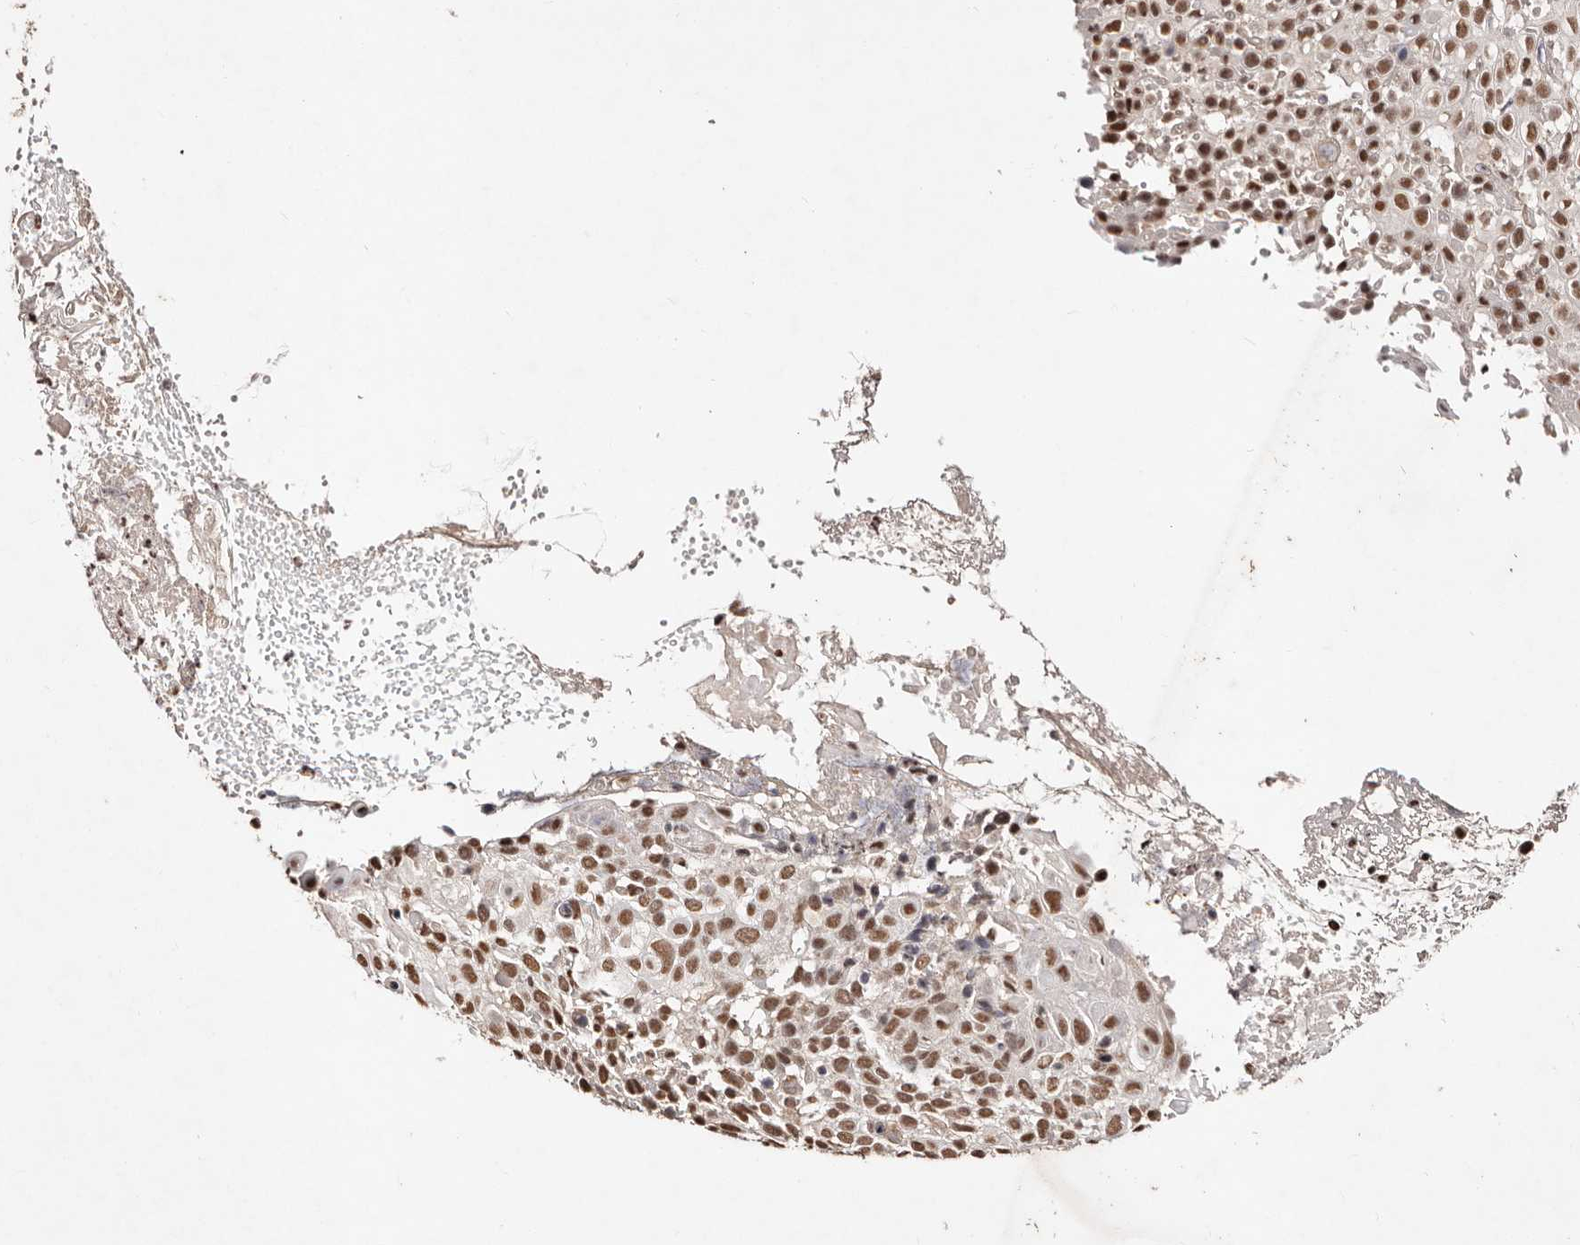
{"staining": {"intensity": "moderate", "quantity": ">75%", "location": "nuclear"}, "tissue": "cervical cancer", "cell_type": "Tumor cells", "image_type": "cancer", "snomed": [{"axis": "morphology", "description": "Squamous cell carcinoma, NOS"}, {"axis": "topography", "description": "Cervix"}], "caption": "A medium amount of moderate nuclear positivity is appreciated in about >75% of tumor cells in cervical cancer tissue. (IHC, brightfield microscopy, high magnification).", "gene": "BICRAL", "patient": {"sex": "female", "age": 74}}